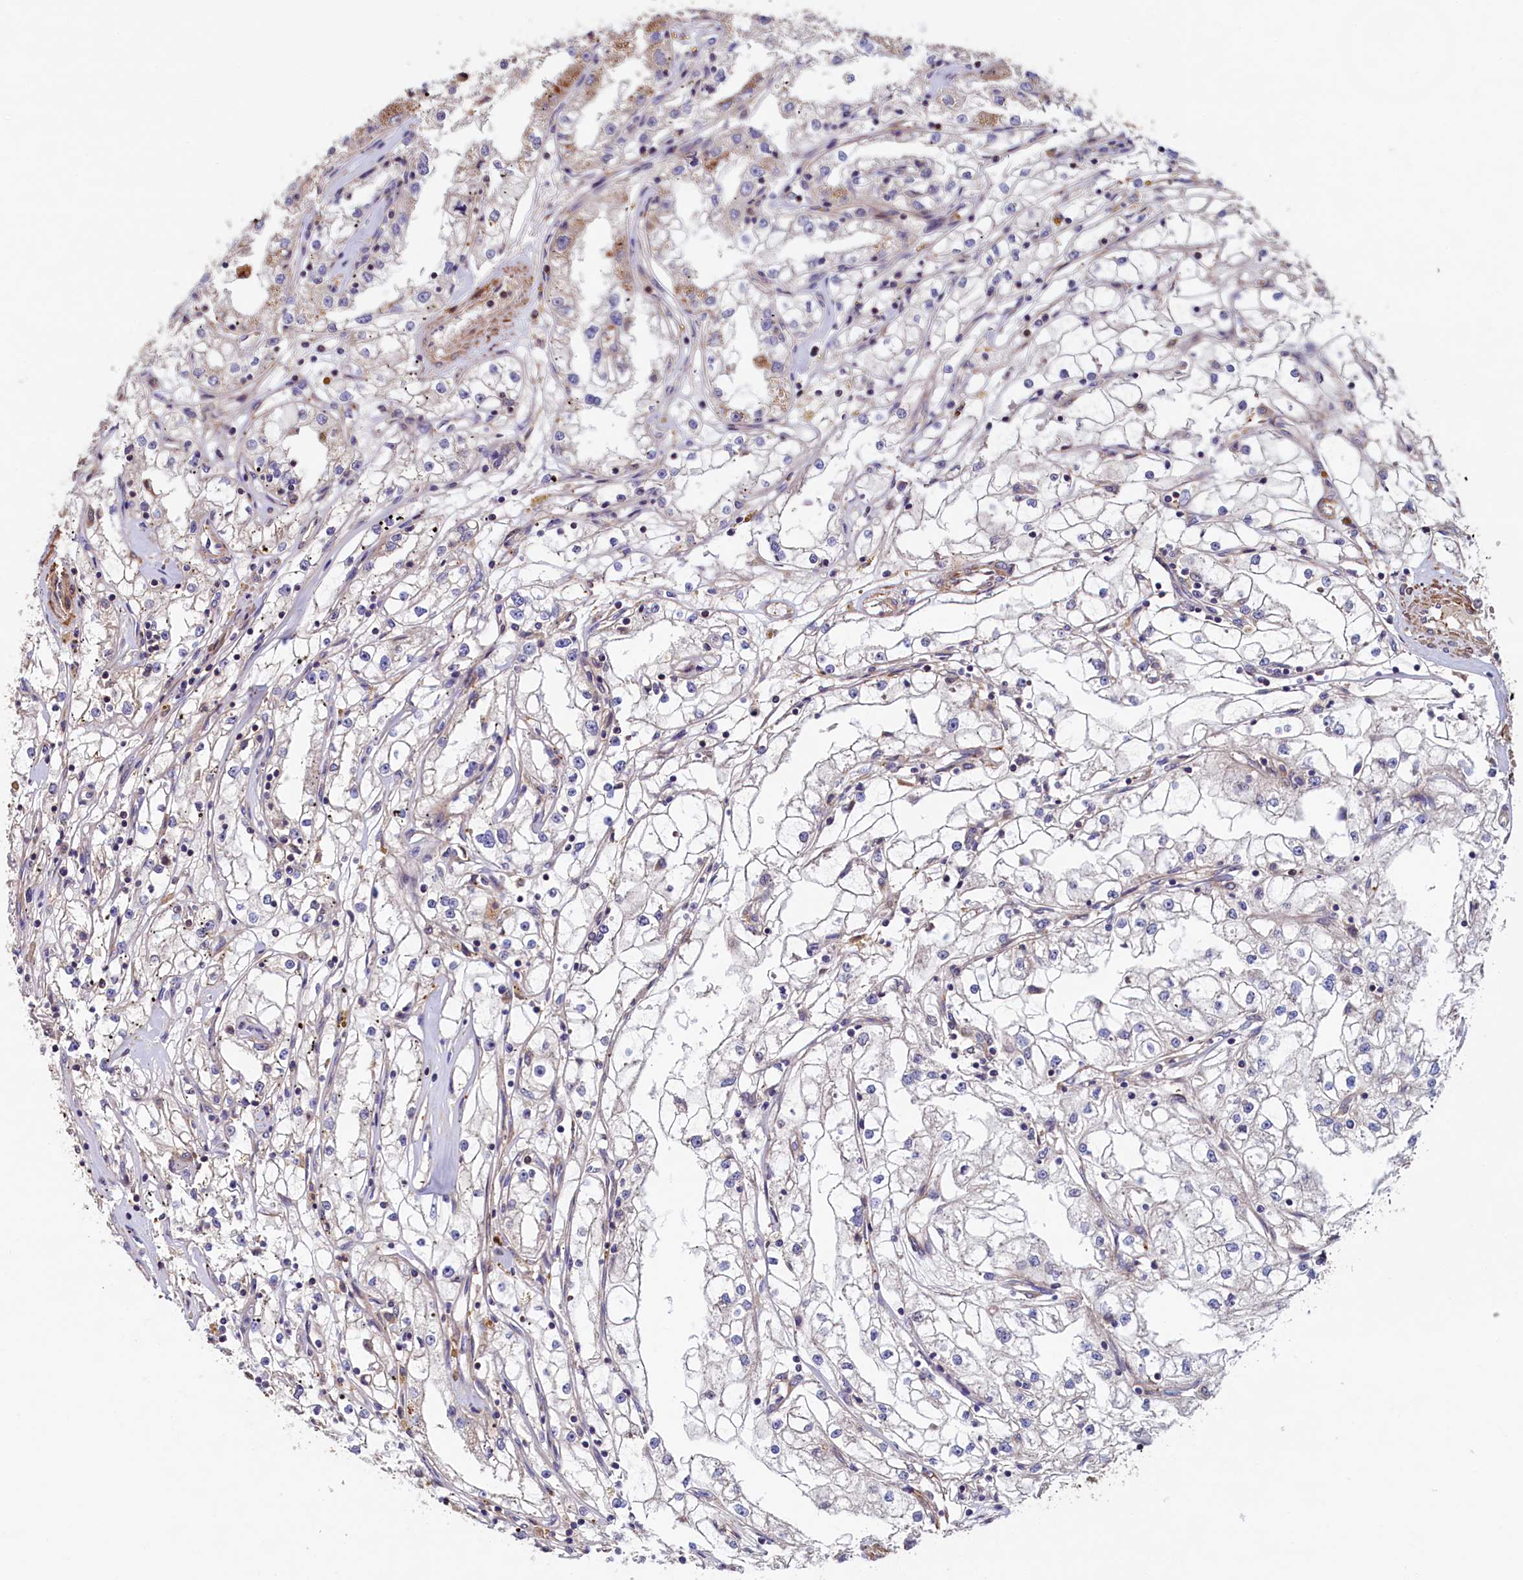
{"staining": {"intensity": "negative", "quantity": "none", "location": "none"}, "tissue": "renal cancer", "cell_type": "Tumor cells", "image_type": "cancer", "snomed": [{"axis": "morphology", "description": "Adenocarcinoma, NOS"}, {"axis": "topography", "description": "Kidney"}], "caption": "The image demonstrates no staining of tumor cells in renal adenocarcinoma.", "gene": "DUOXA1", "patient": {"sex": "male", "age": 56}}